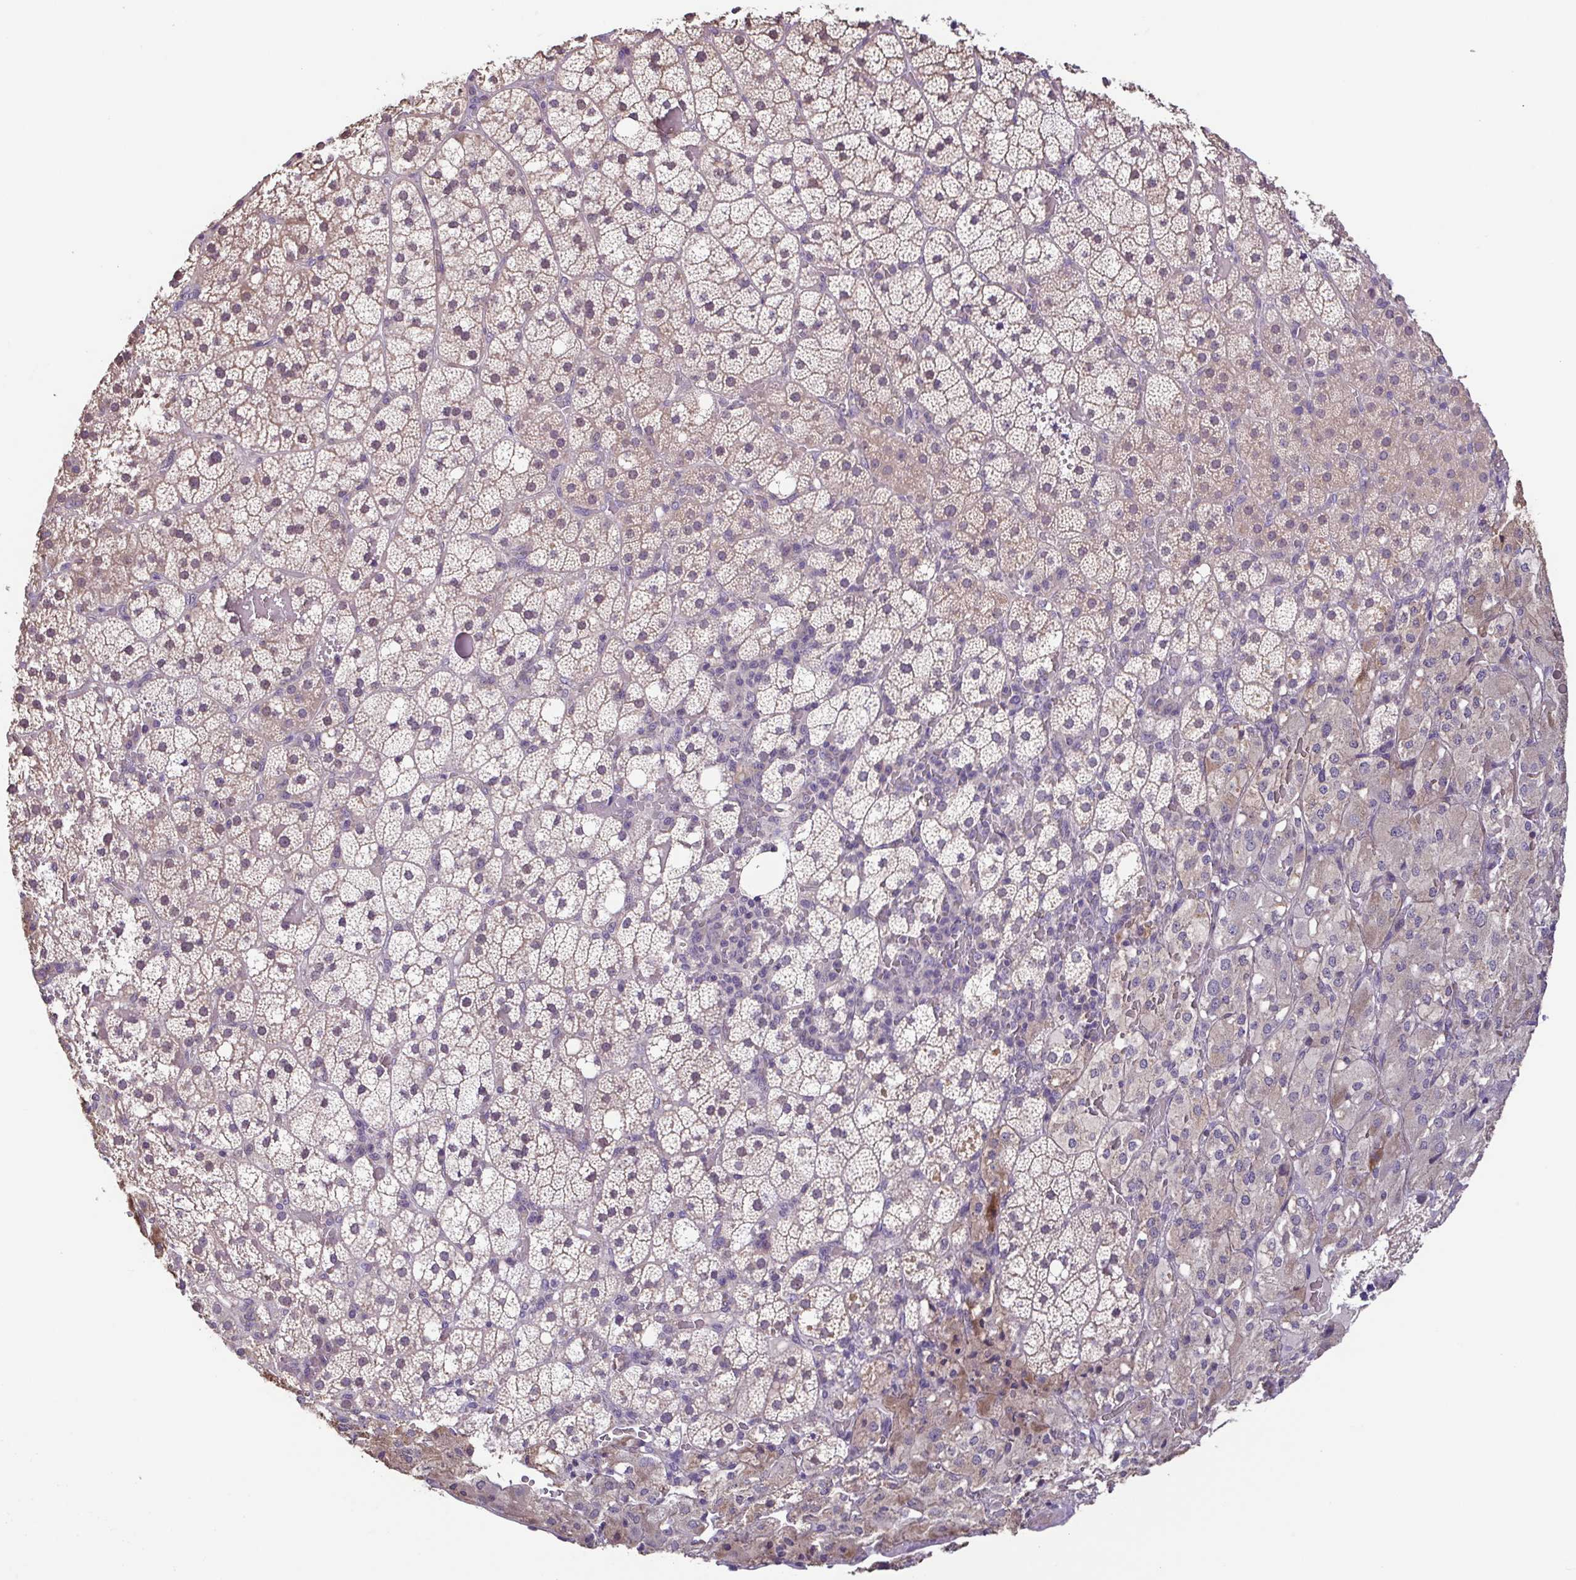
{"staining": {"intensity": "weak", "quantity": "25%-75%", "location": "cytoplasmic/membranous"}, "tissue": "adrenal gland", "cell_type": "Glandular cells", "image_type": "normal", "snomed": [{"axis": "morphology", "description": "Normal tissue, NOS"}, {"axis": "topography", "description": "Adrenal gland"}], "caption": "Immunohistochemistry image of benign adrenal gland stained for a protein (brown), which reveals low levels of weak cytoplasmic/membranous positivity in approximately 25%-75% of glandular cells.", "gene": "ACTRT2", "patient": {"sex": "male", "age": 53}}